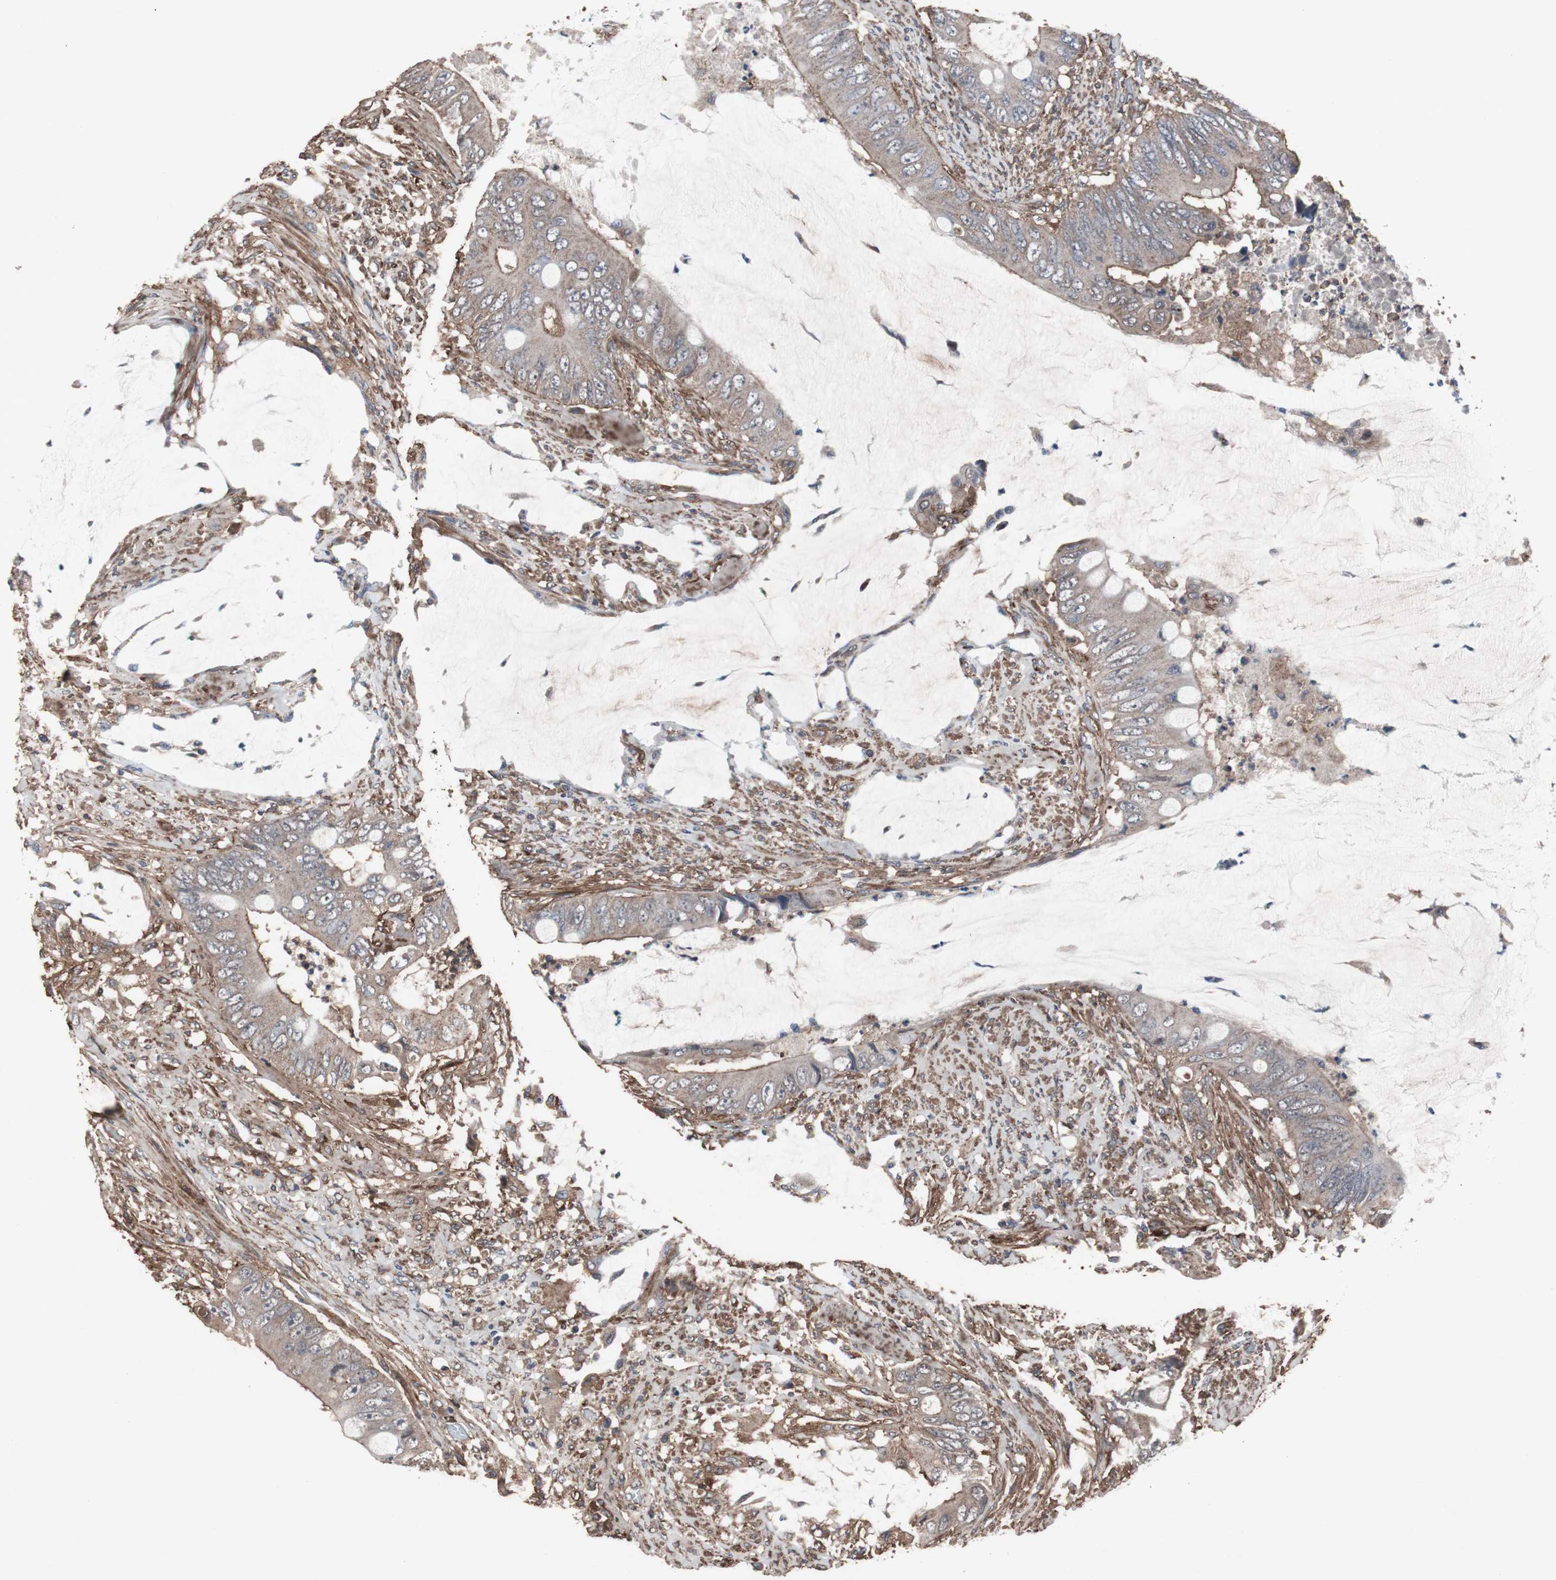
{"staining": {"intensity": "weak", "quantity": ">75%", "location": "cytoplasmic/membranous"}, "tissue": "colorectal cancer", "cell_type": "Tumor cells", "image_type": "cancer", "snomed": [{"axis": "morphology", "description": "Adenocarcinoma, NOS"}, {"axis": "topography", "description": "Rectum"}], "caption": "This is a photomicrograph of immunohistochemistry (IHC) staining of colorectal adenocarcinoma, which shows weak expression in the cytoplasmic/membranous of tumor cells.", "gene": "COL6A2", "patient": {"sex": "female", "age": 77}}